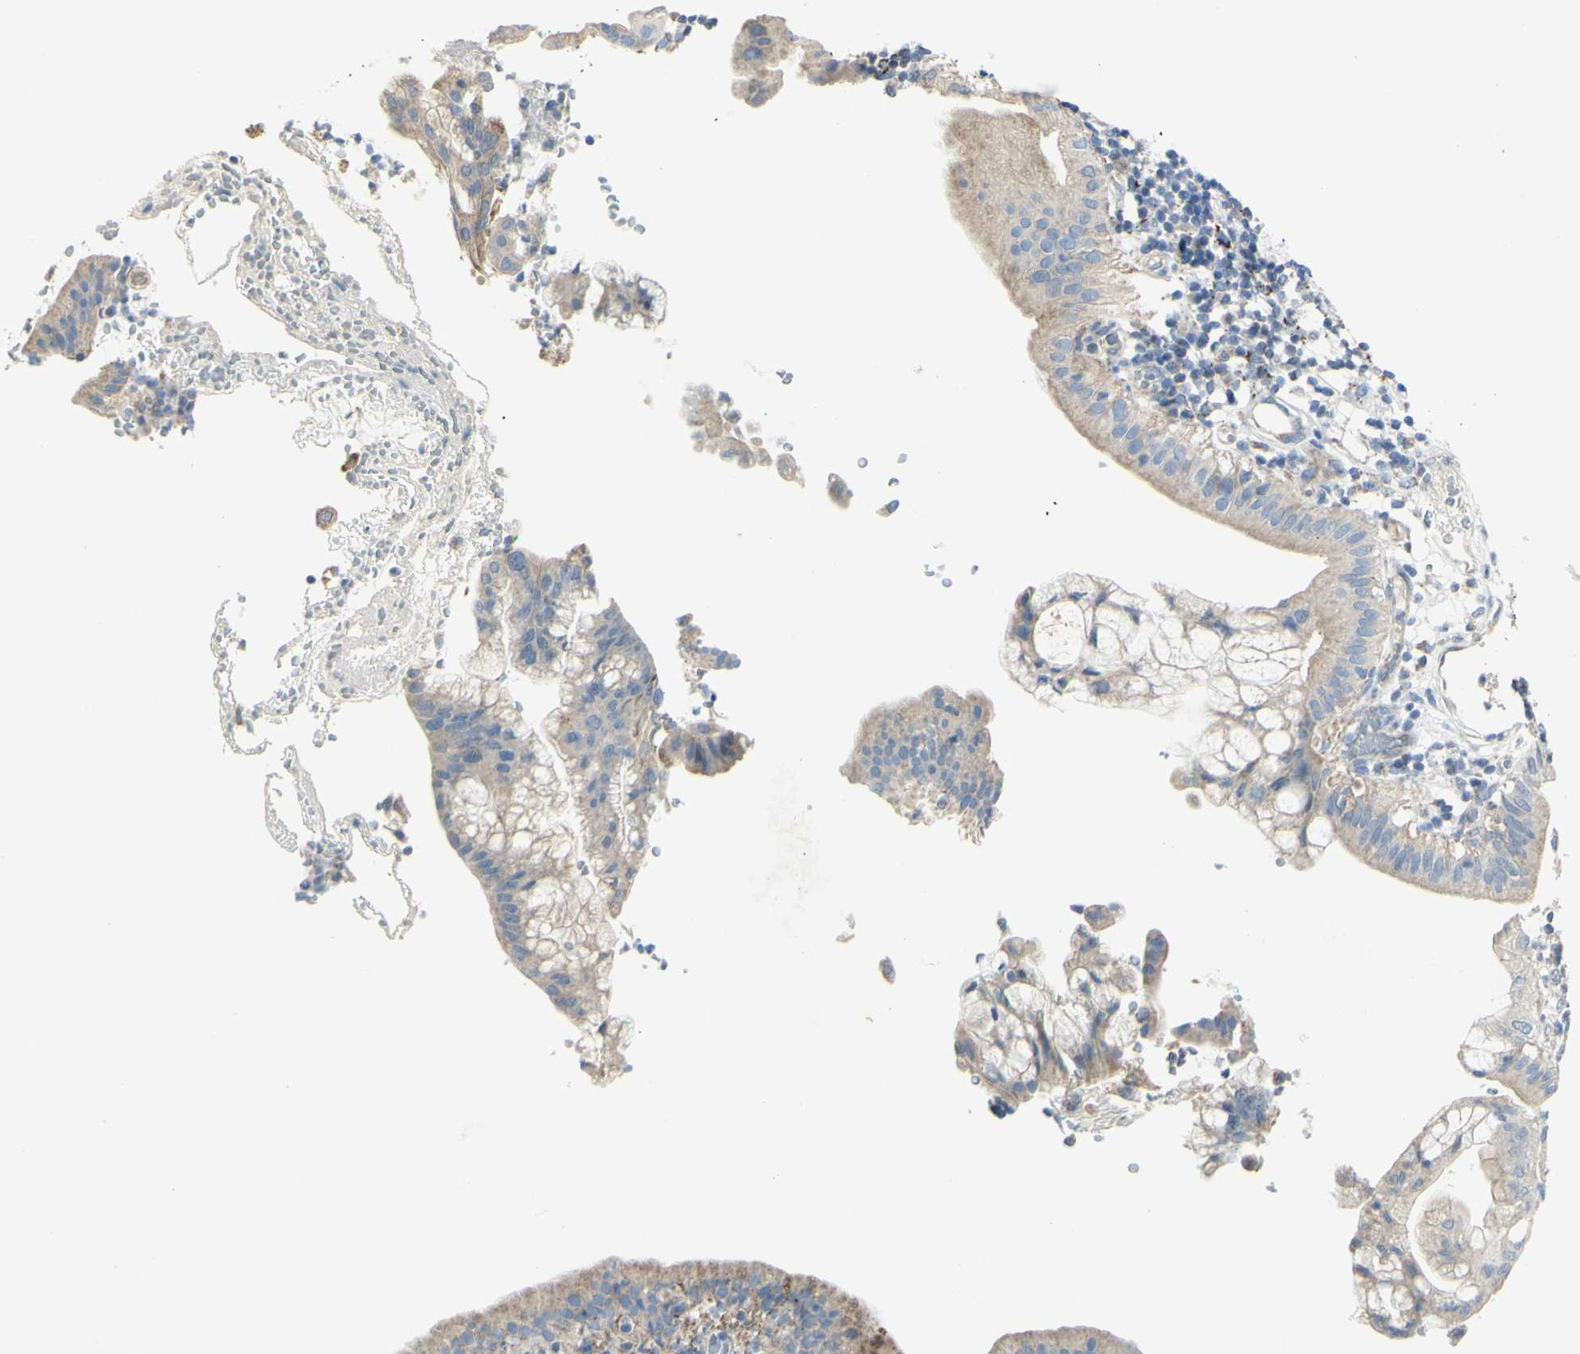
{"staining": {"intensity": "weak", "quantity": "25%-75%", "location": "cytoplasmic/membranous"}, "tissue": "pancreatic cancer", "cell_type": "Tumor cells", "image_type": "cancer", "snomed": [{"axis": "morphology", "description": "Adenocarcinoma, NOS"}, {"axis": "morphology", "description": "Adenocarcinoma, metastatic, NOS"}, {"axis": "topography", "description": "Lymph node"}, {"axis": "topography", "description": "Pancreas"}, {"axis": "topography", "description": "Duodenum"}], "caption": "Immunohistochemistry (IHC) (DAB) staining of human adenocarcinoma (pancreatic) displays weak cytoplasmic/membranous protein positivity in approximately 25%-75% of tumor cells.", "gene": "CNTNAP1", "patient": {"sex": "female", "age": 64}}